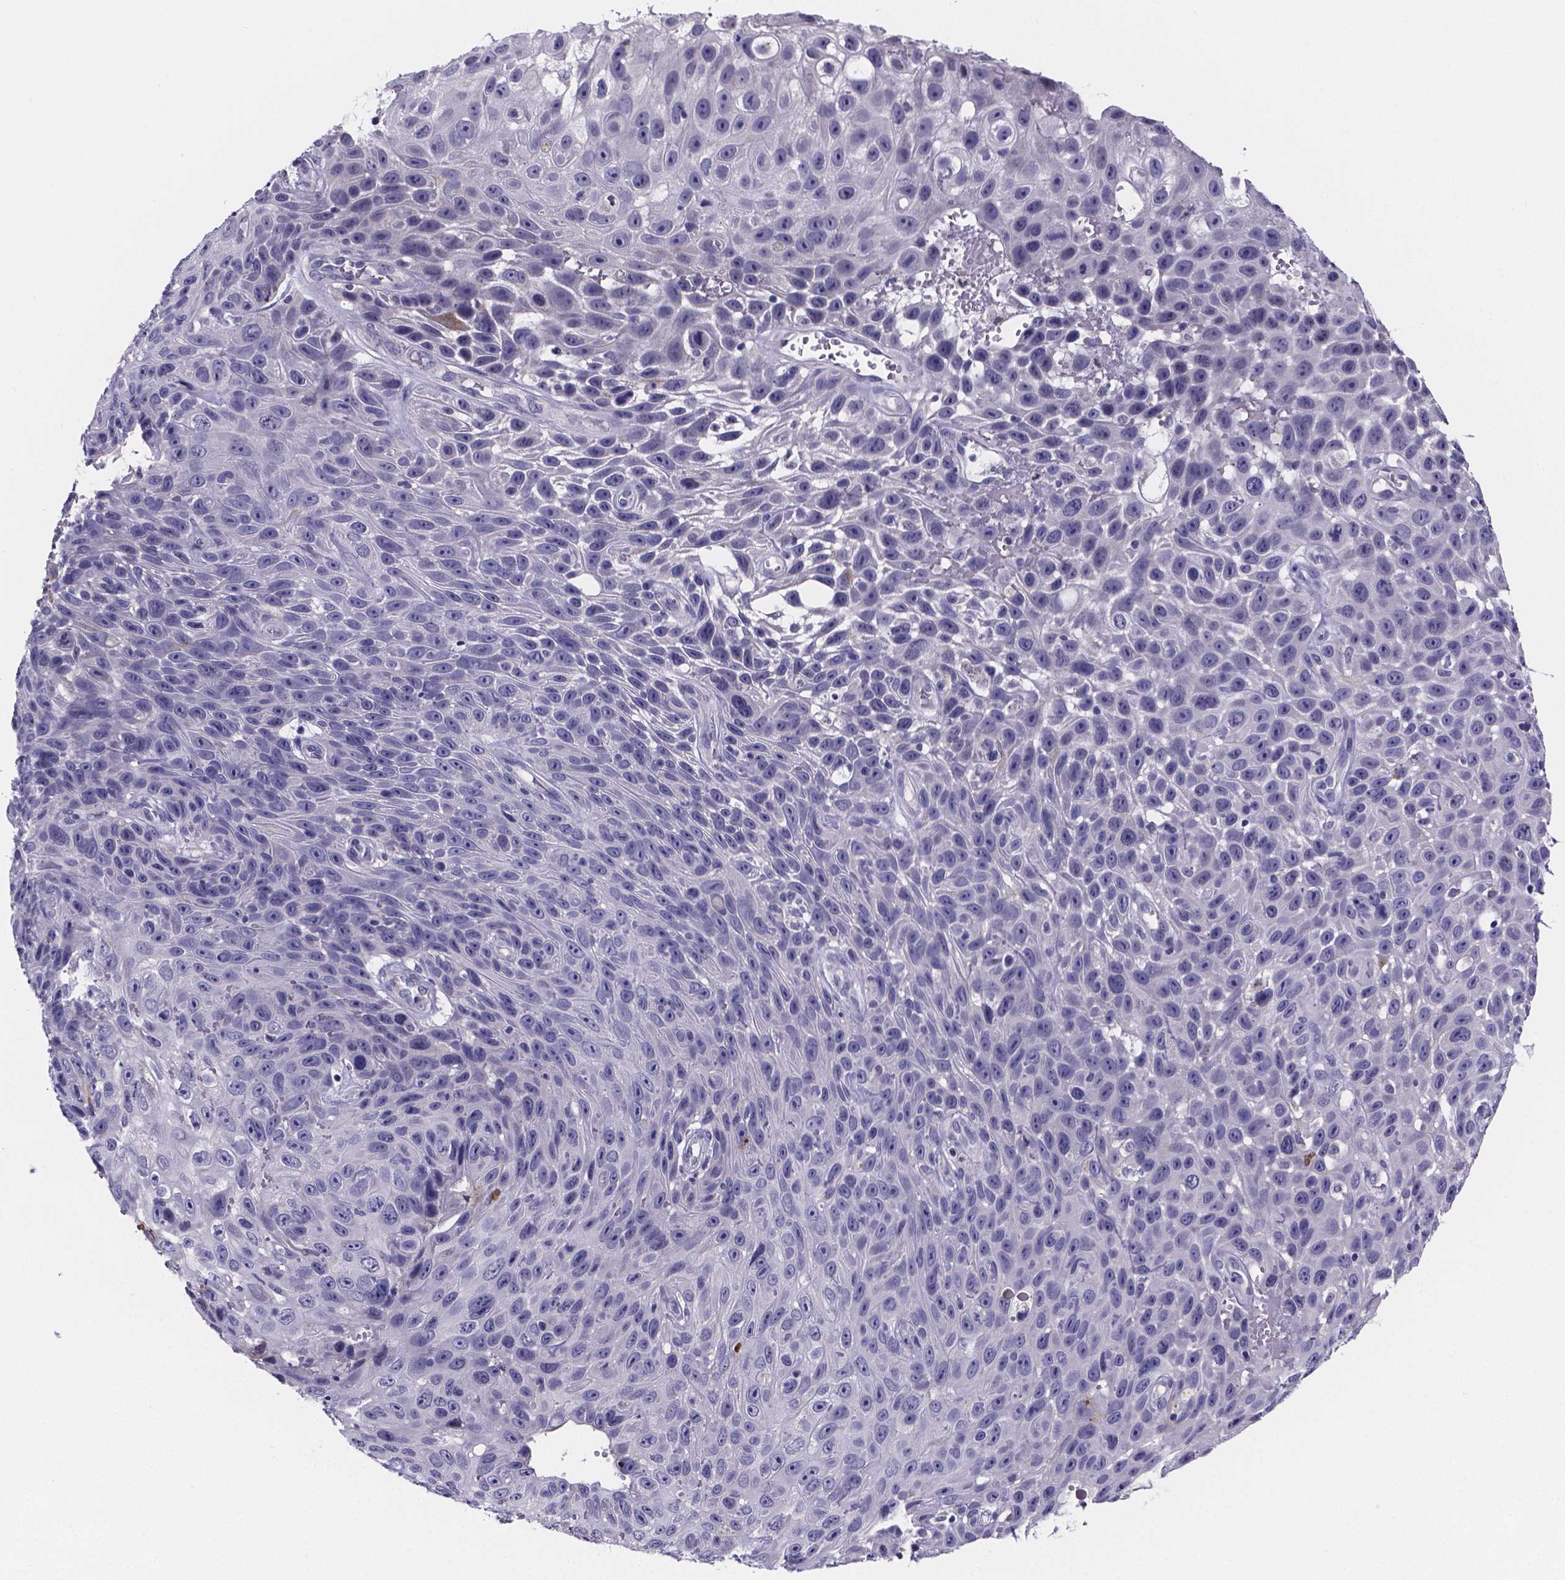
{"staining": {"intensity": "negative", "quantity": "none", "location": "none"}, "tissue": "skin cancer", "cell_type": "Tumor cells", "image_type": "cancer", "snomed": [{"axis": "morphology", "description": "Squamous cell carcinoma, NOS"}, {"axis": "topography", "description": "Skin"}], "caption": "DAB (3,3'-diaminobenzidine) immunohistochemical staining of skin cancer exhibits no significant positivity in tumor cells.", "gene": "IZUMO1", "patient": {"sex": "male", "age": 82}}